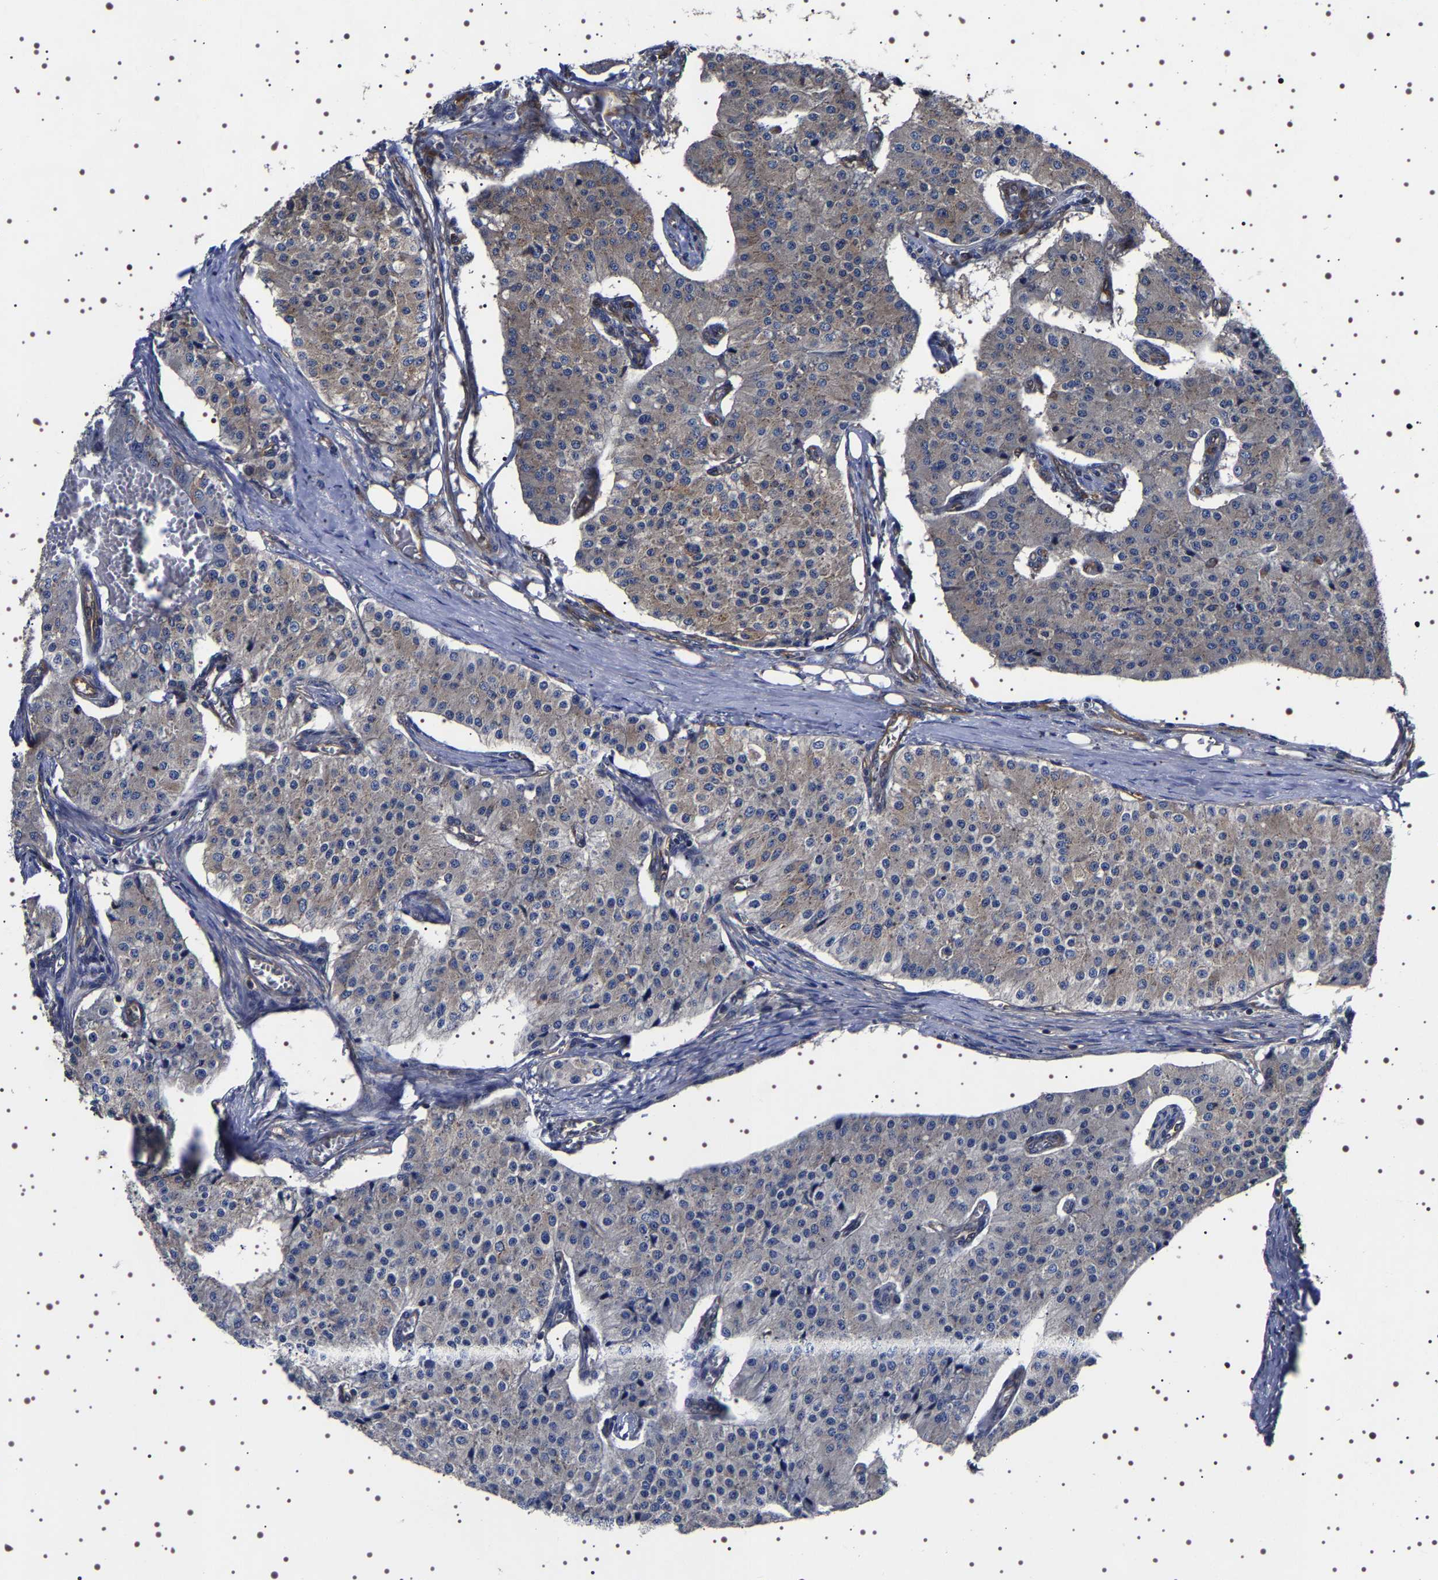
{"staining": {"intensity": "weak", "quantity": "25%-75%", "location": "cytoplasmic/membranous"}, "tissue": "carcinoid", "cell_type": "Tumor cells", "image_type": "cancer", "snomed": [{"axis": "morphology", "description": "Carcinoid, malignant, NOS"}, {"axis": "topography", "description": "Colon"}], "caption": "There is low levels of weak cytoplasmic/membranous staining in tumor cells of carcinoid, as demonstrated by immunohistochemical staining (brown color).", "gene": "DARS1", "patient": {"sex": "female", "age": 52}}